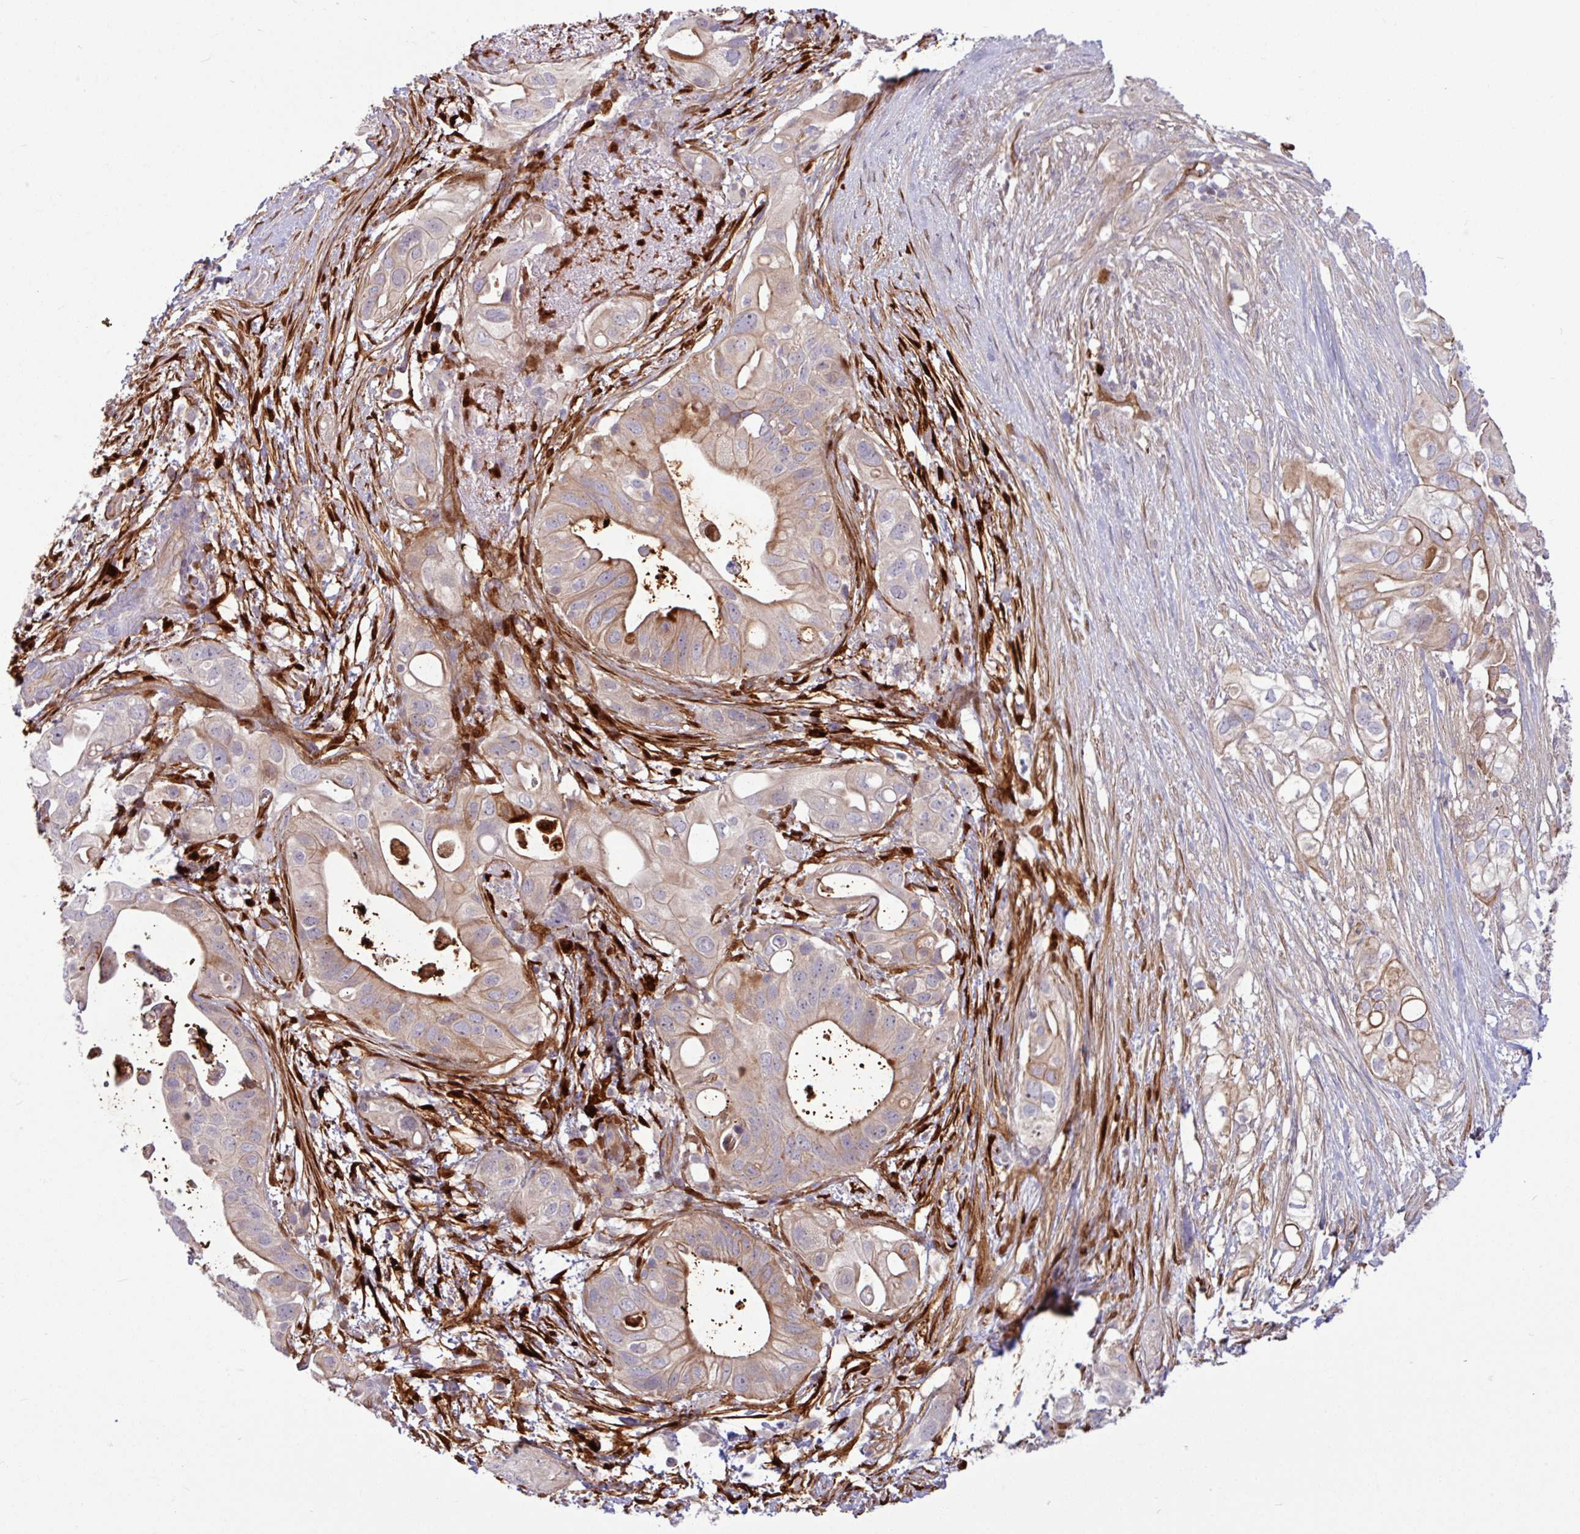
{"staining": {"intensity": "moderate", "quantity": "25%-75%", "location": "cytoplasmic/membranous"}, "tissue": "pancreatic cancer", "cell_type": "Tumor cells", "image_type": "cancer", "snomed": [{"axis": "morphology", "description": "Adenocarcinoma, NOS"}, {"axis": "topography", "description": "Pancreas"}], "caption": "Pancreatic cancer stained for a protein (brown) displays moderate cytoplasmic/membranous positive positivity in approximately 25%-75% of tumor cells.", "gene": "B4GALNT4", "patient": {"sex": "female", "age": 72}}